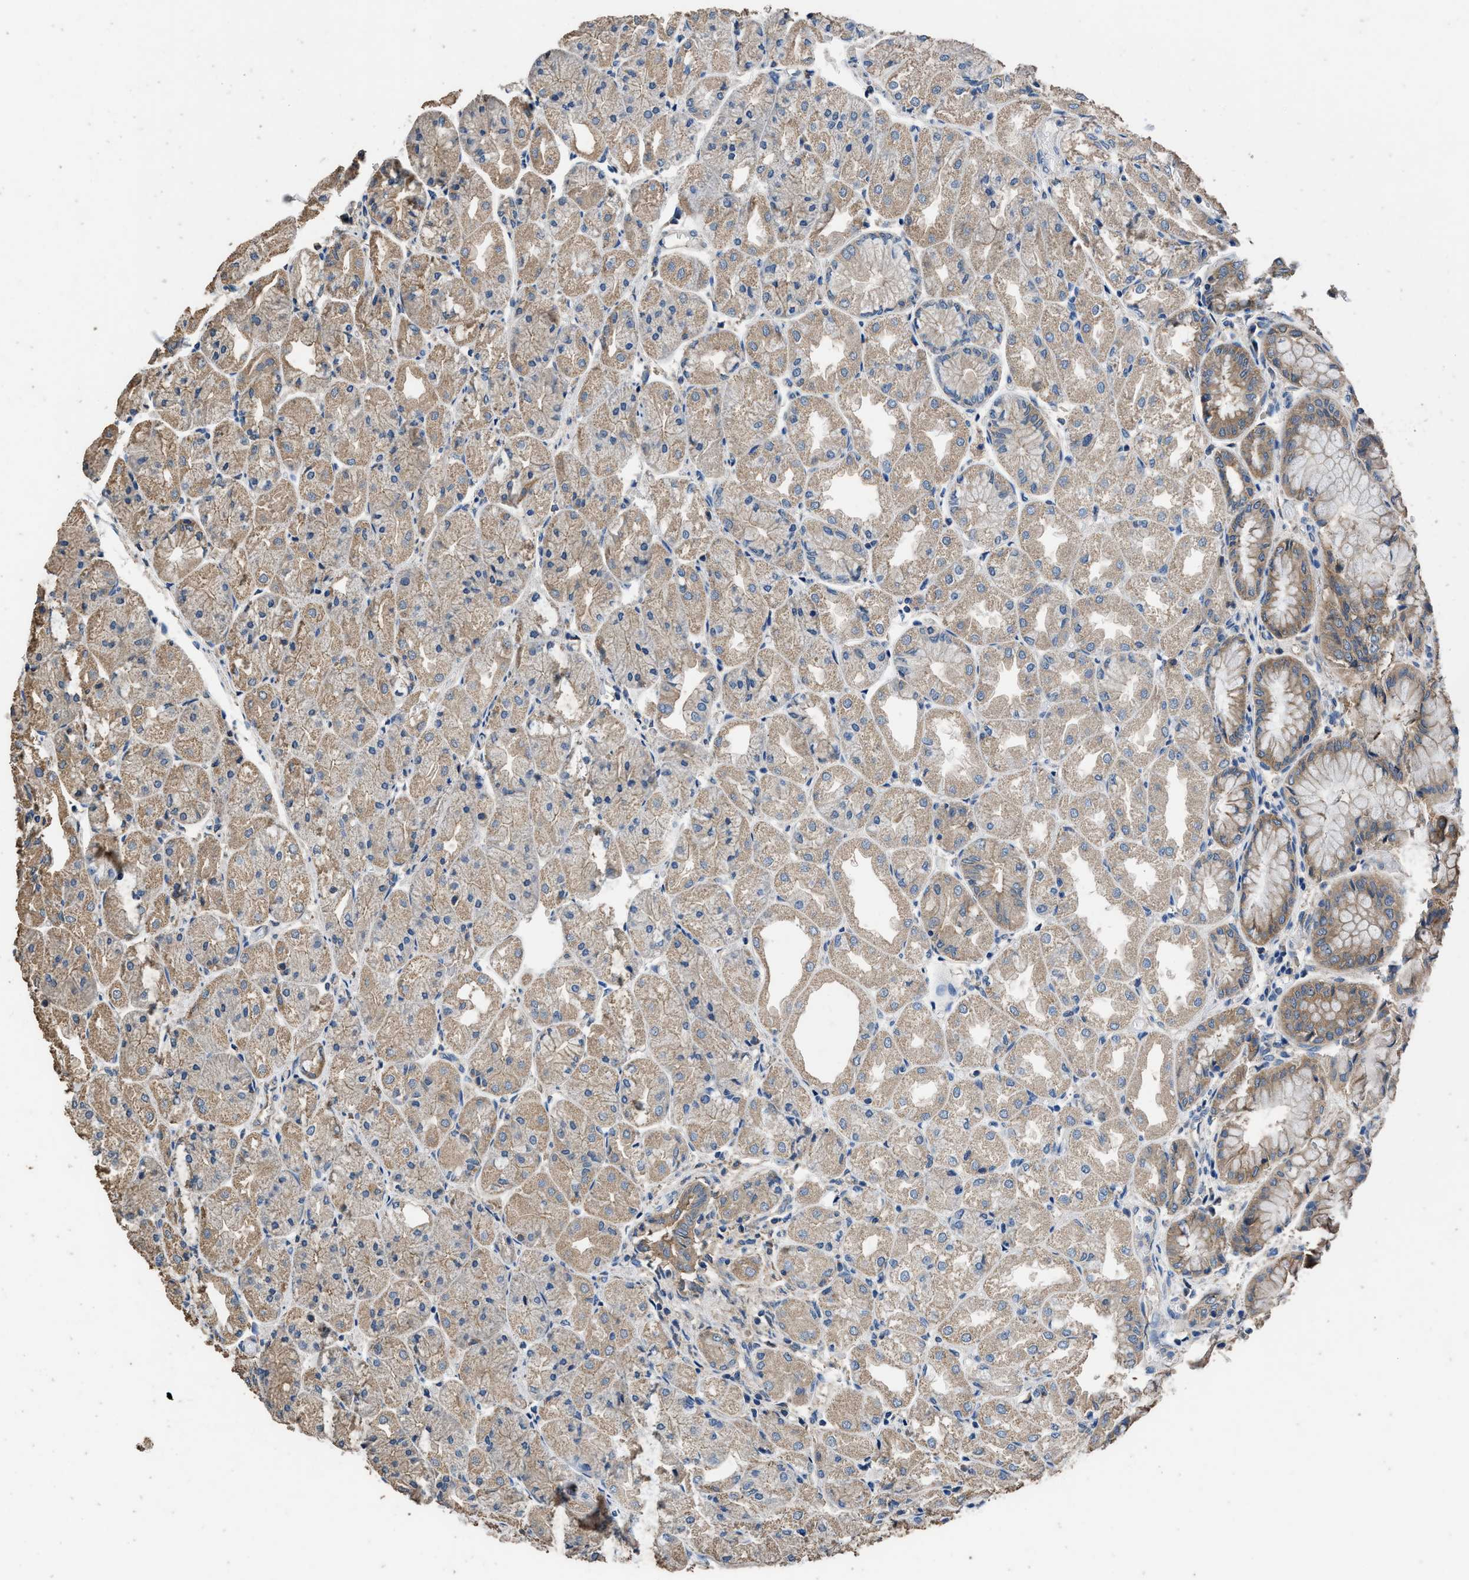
{"staining": {"intensity": "moderate", "quantity": "<25%", "location": "cytoplasmic/membranous"}, "tissue": "stomach", "cell_type": "Glandular cells", "image_type": "normal", "snomed": [{"axis": "morphology", "description": "Normal tissue, NOS"}, {"axis": "topography", "description": "Stomach, upper"}], "caption": "Protein staining reveals moderate cytoplasmic/membranous staining in approximately <25% of glandular cells in unremarkable stomach. The staining is performed using DAB (3,3'-diaminobenzidine) brown chromogen to label protein expression. The nuclei are counter-stained blue using hematoxylin.", "gene": "ITSN1", "patient": {"sex": "male", "age": 72}}